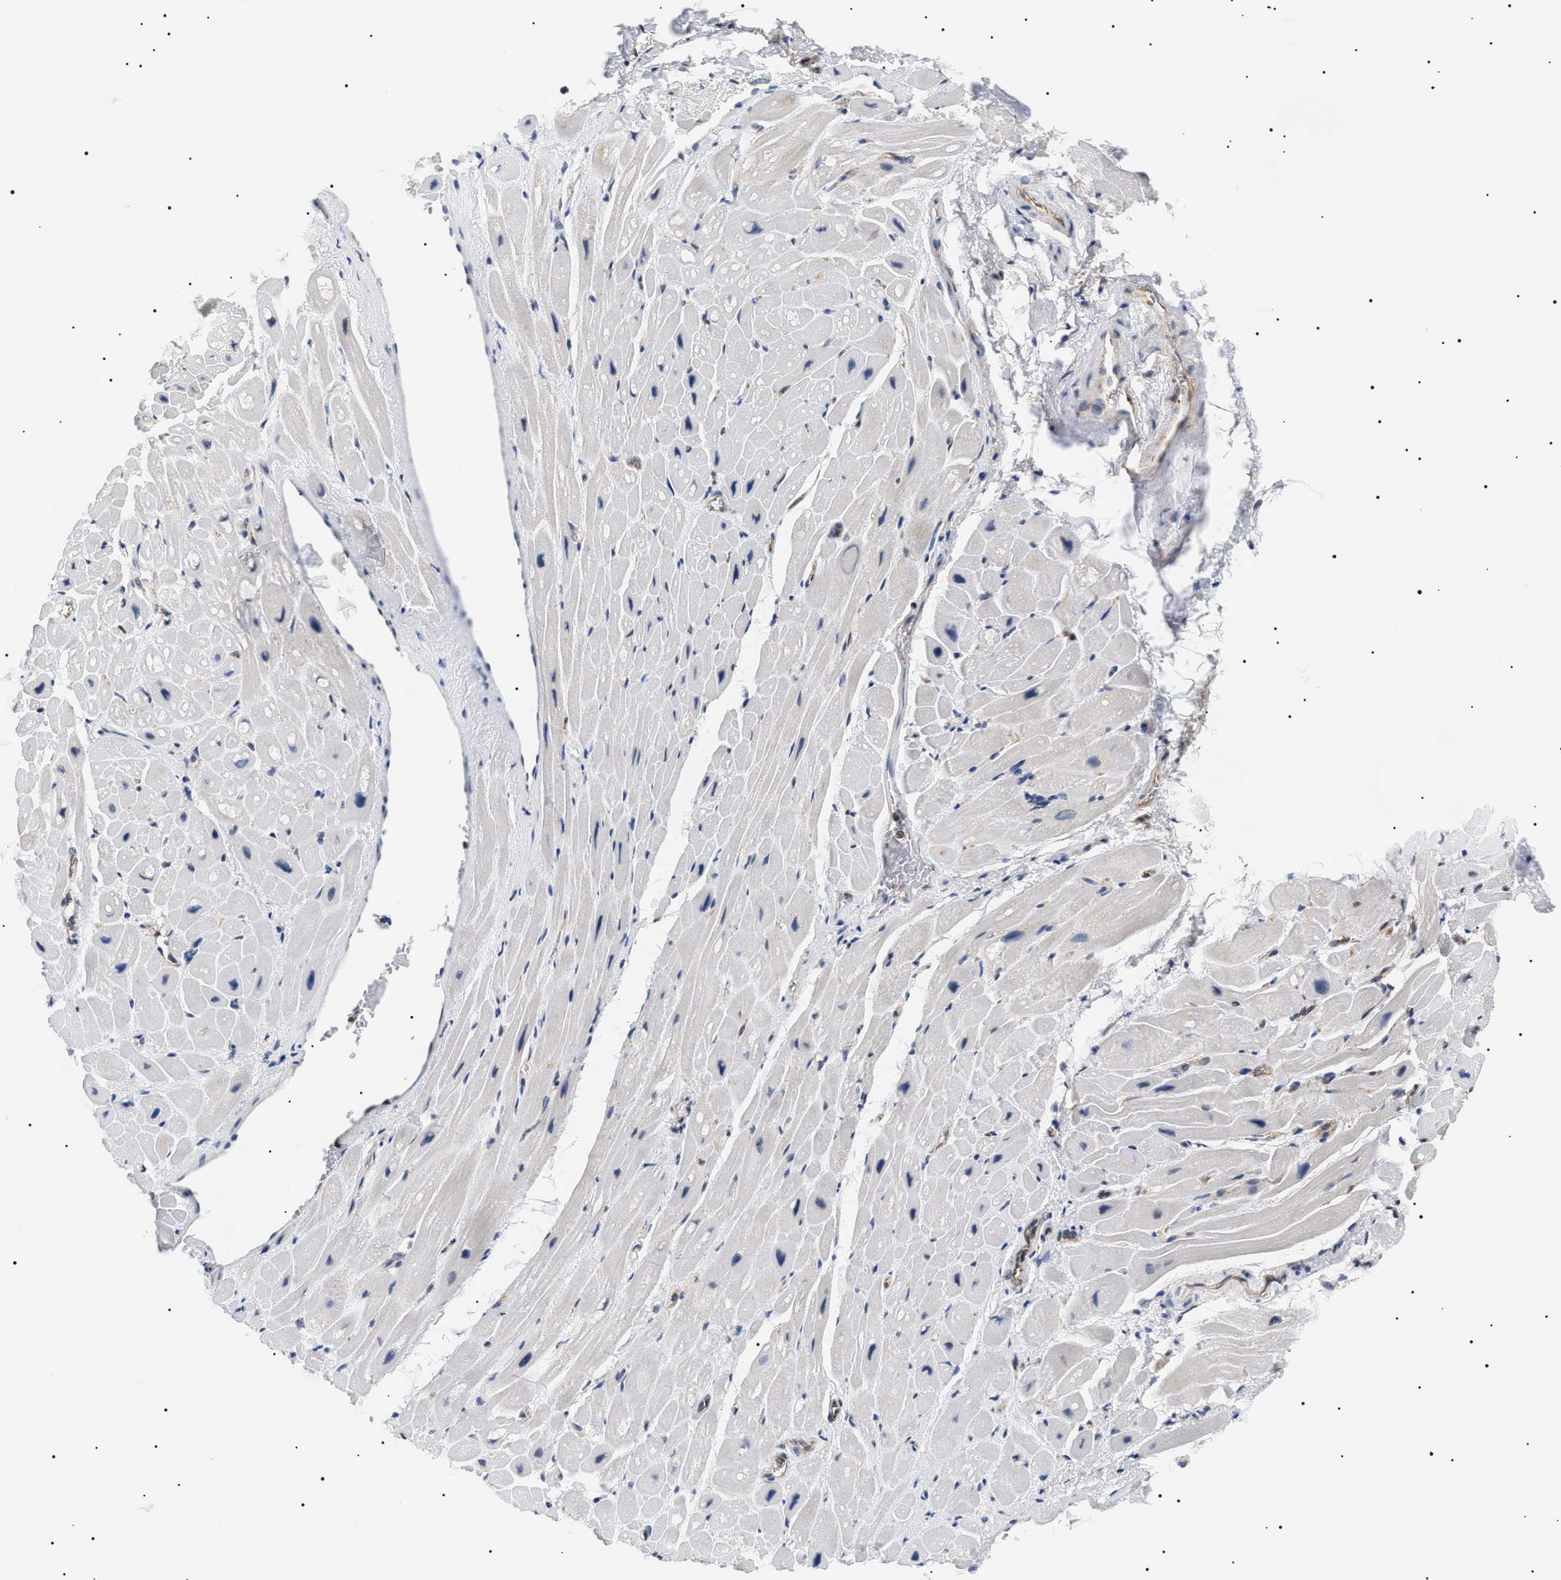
{"staining": {"intensity": "negative", "quantity": "none", "location": "none"}, "tissue": "heart muscle", "cell_type": "Cardiomyocytes", "image_type": "normal", "snomed": [{"axis": "morphology", "description": "Normal tissue, NOS"}, {"axis": "topography", "description": "Heart"}], "caption": "DAB immunohistochemical staining of benign heart muscle reveals no significant expression in cardiomyocytes. Brightfield microscopy of immunohistochemistry (IHC) stained with DAB (brown) and hematoxylin (blue), captured at high magnification.", "gene": "HSD17B11", "patient": {"sex": "male", "age": 49}}